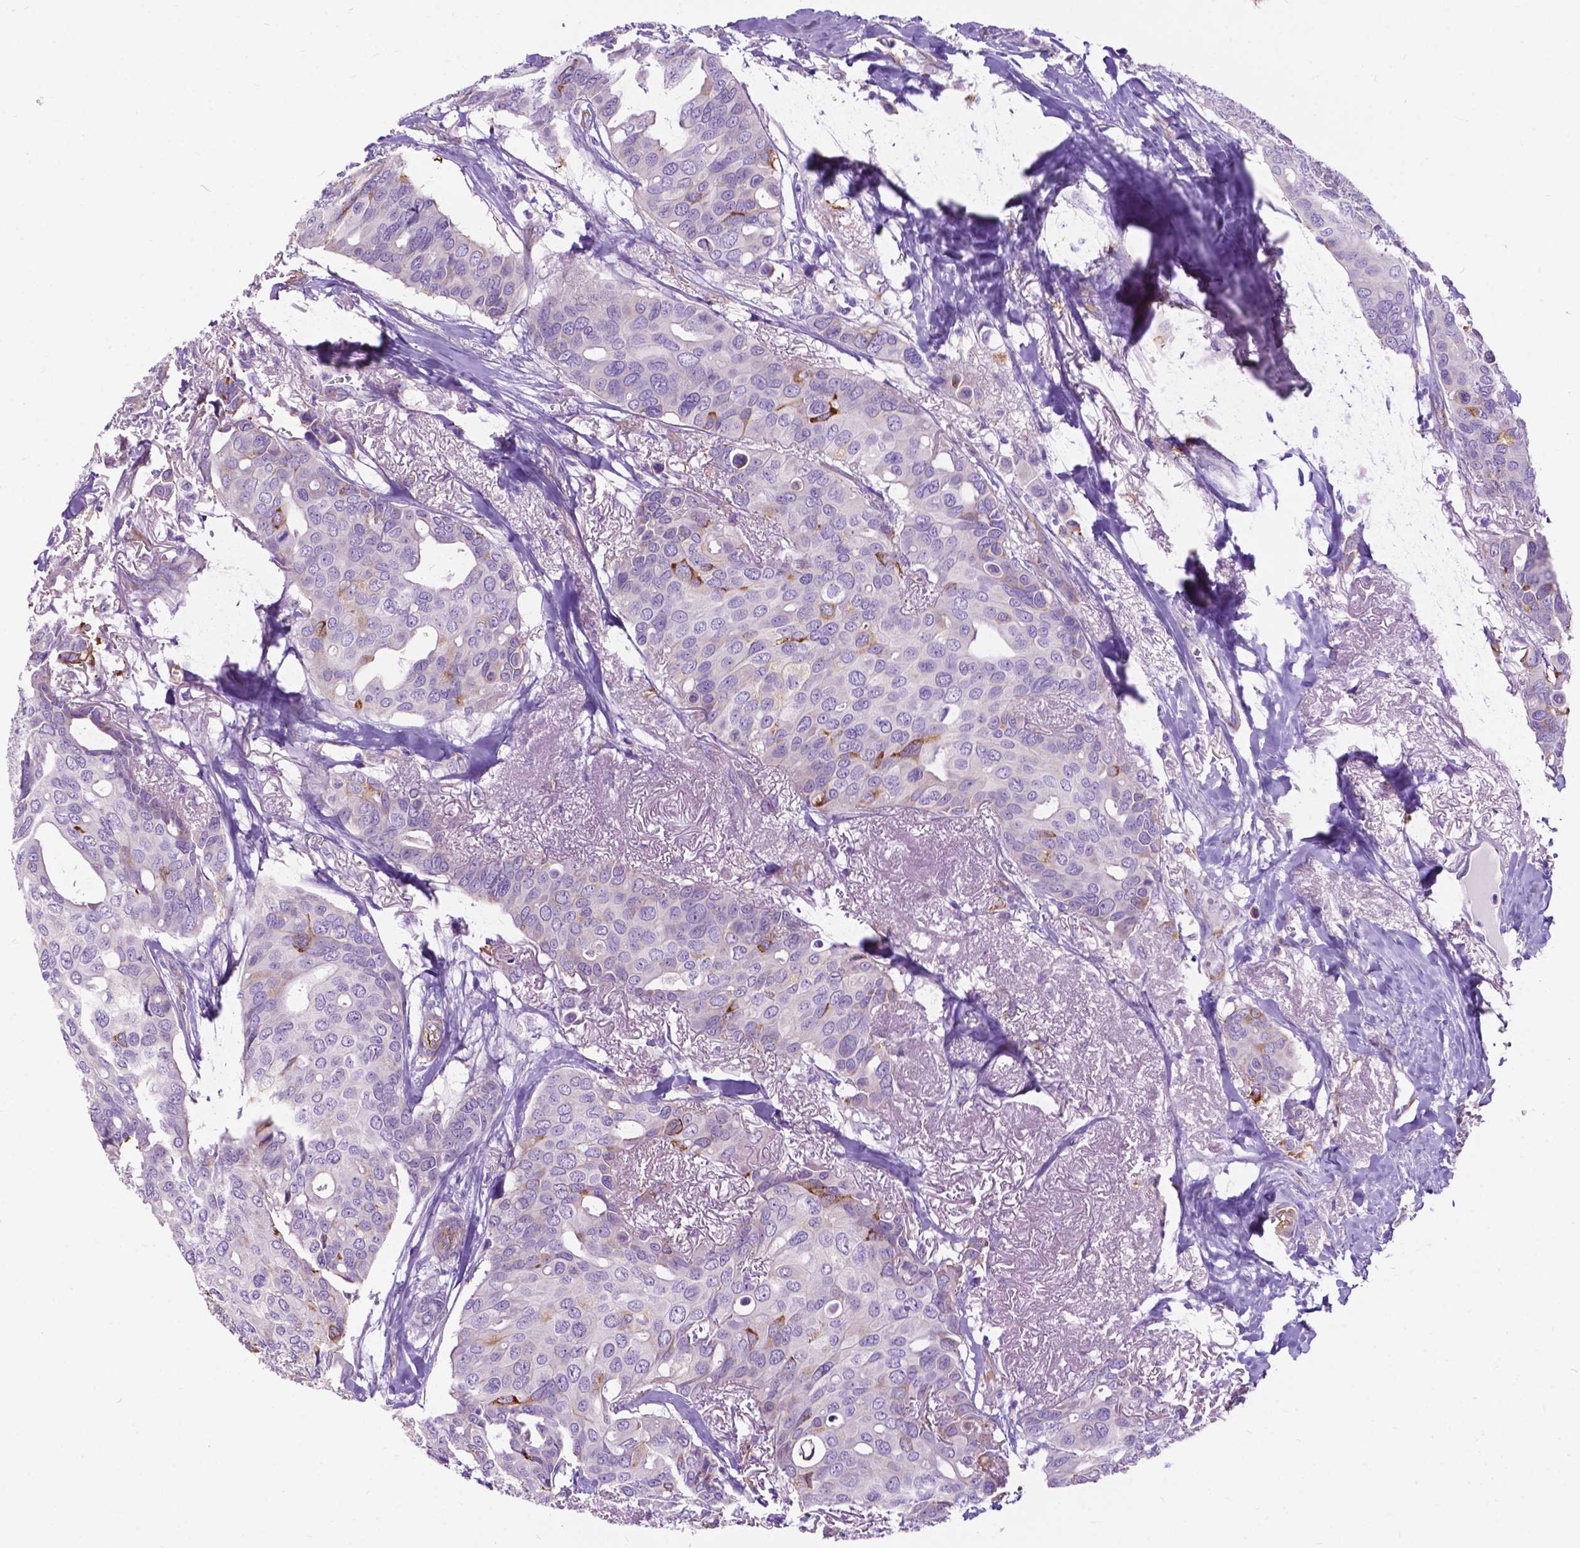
{"staining": {"intensity": "negative", "quantity": "none", "location": "none"}, "tissue": "breast cancer", "cell_type": "Tumor cells", "image_type": "cancer", "snomed": [{"axis": "morphology", "description": "Duct carcinoma"}, {"axis": "topography", "description": "Breast"}], "caption": "DAB immunohistochemical staining of human breast cancer (invasive ductal carcinoma) displays no significant expression in tumor cells.", "gene": "PCDHA12", "patient": {"sex": "female", "age": 54}}